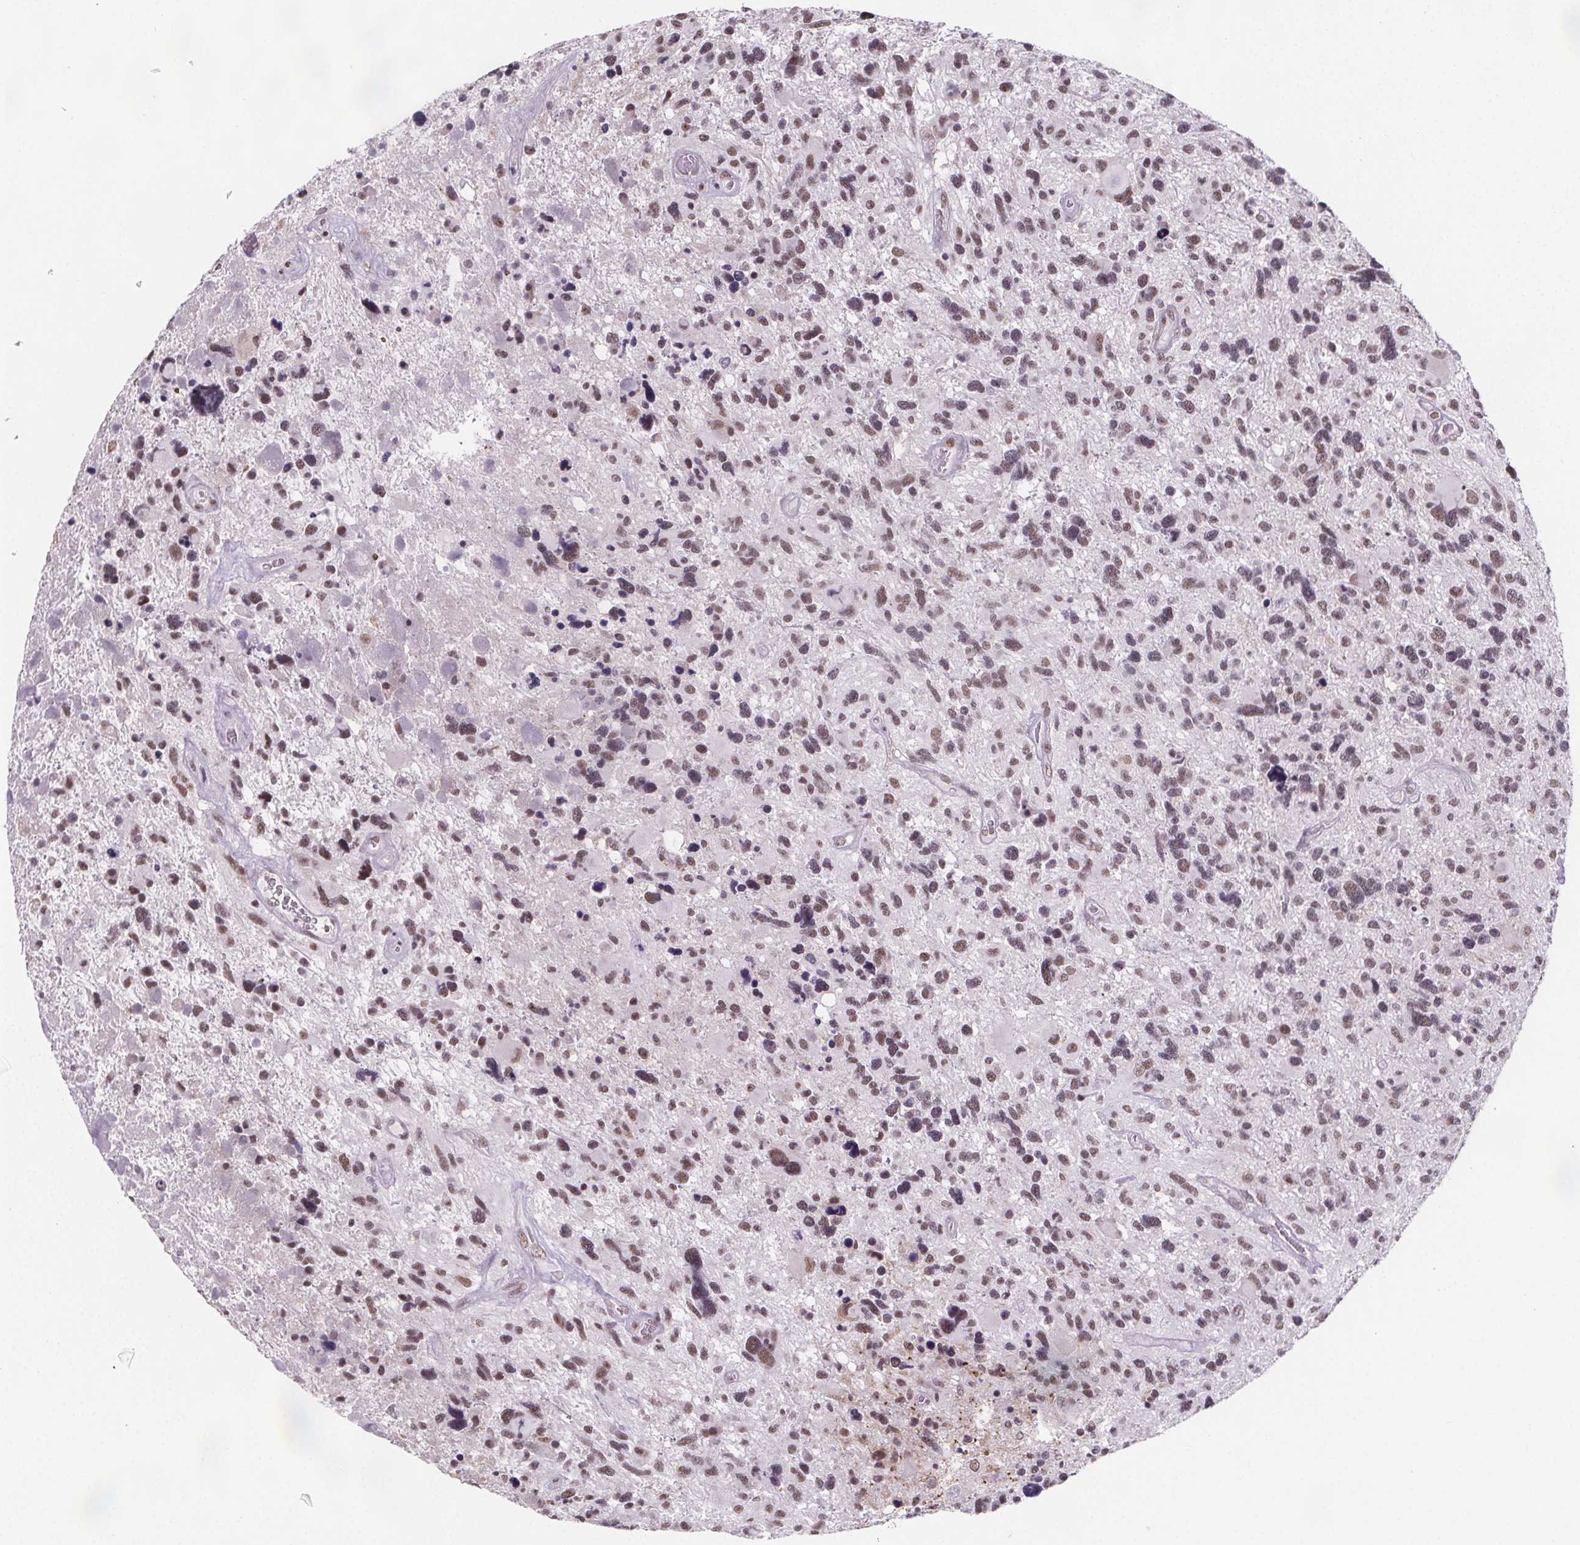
{"staining": {"intensity": "moderate", "quantity": ">75%", "location": "nuclear"}, "tissue": "glioma", "cell_type": "Tumor cells", "image_type": "cancer", "snomed": [{"axis": "morphology", "description": "Glioma, malignant, High grade"}, {"axis": "topography", "description": "Brain"}], "caption": "Immunohistochemical staining of malignant high-grade glioma demonstrates medium levels of moderate nuclear protein positivity in about >75% of tumor cells. (DAB (3,3'-diaminobenzidine) IHC, brown staining for protein, blue staining for nuclei).", "gene": "ZNF572", "patient": {"sex": "male", "age": 49}}